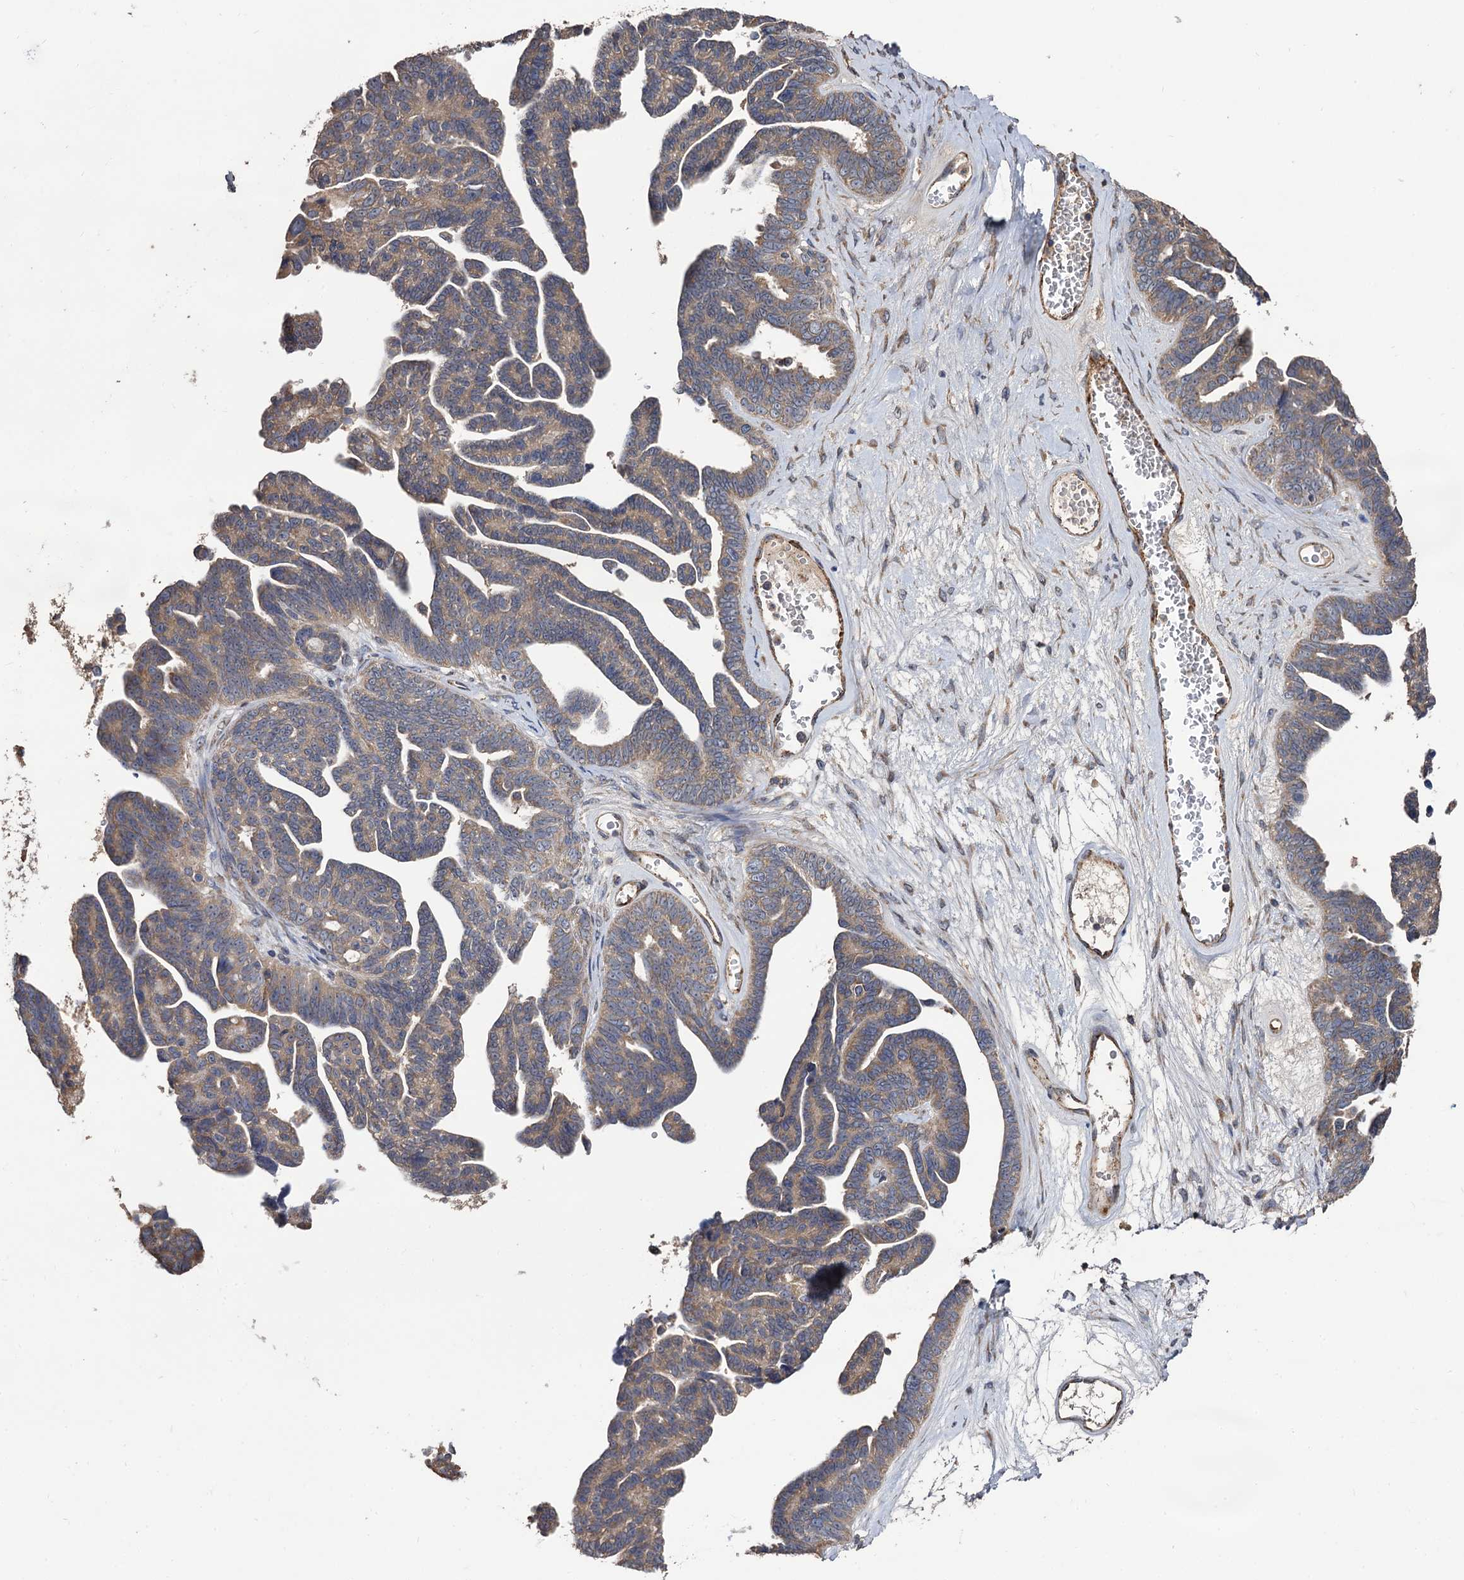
{"staining": {"intensity": "weak", "quantity": ">75%", "location": "cytoplasmic/membranous"}, "tissue": "ovarian cancer", "cell_type": "Tumor cells", "image_type": "cancer", "snomed": [{"axis": "morphology", "description": "Cystadenocarcinoma, serous, NOS"}, {"axis": "topography", "description": "Ovary"}], "caption": "The micrograph shows staining of ovarian cancer, revealing weak cytoplasmic/membranous protein expression (brown color) within tumor cells.", "gene": "RASSF1", "patient": {"sex": "female", "age": 79}}